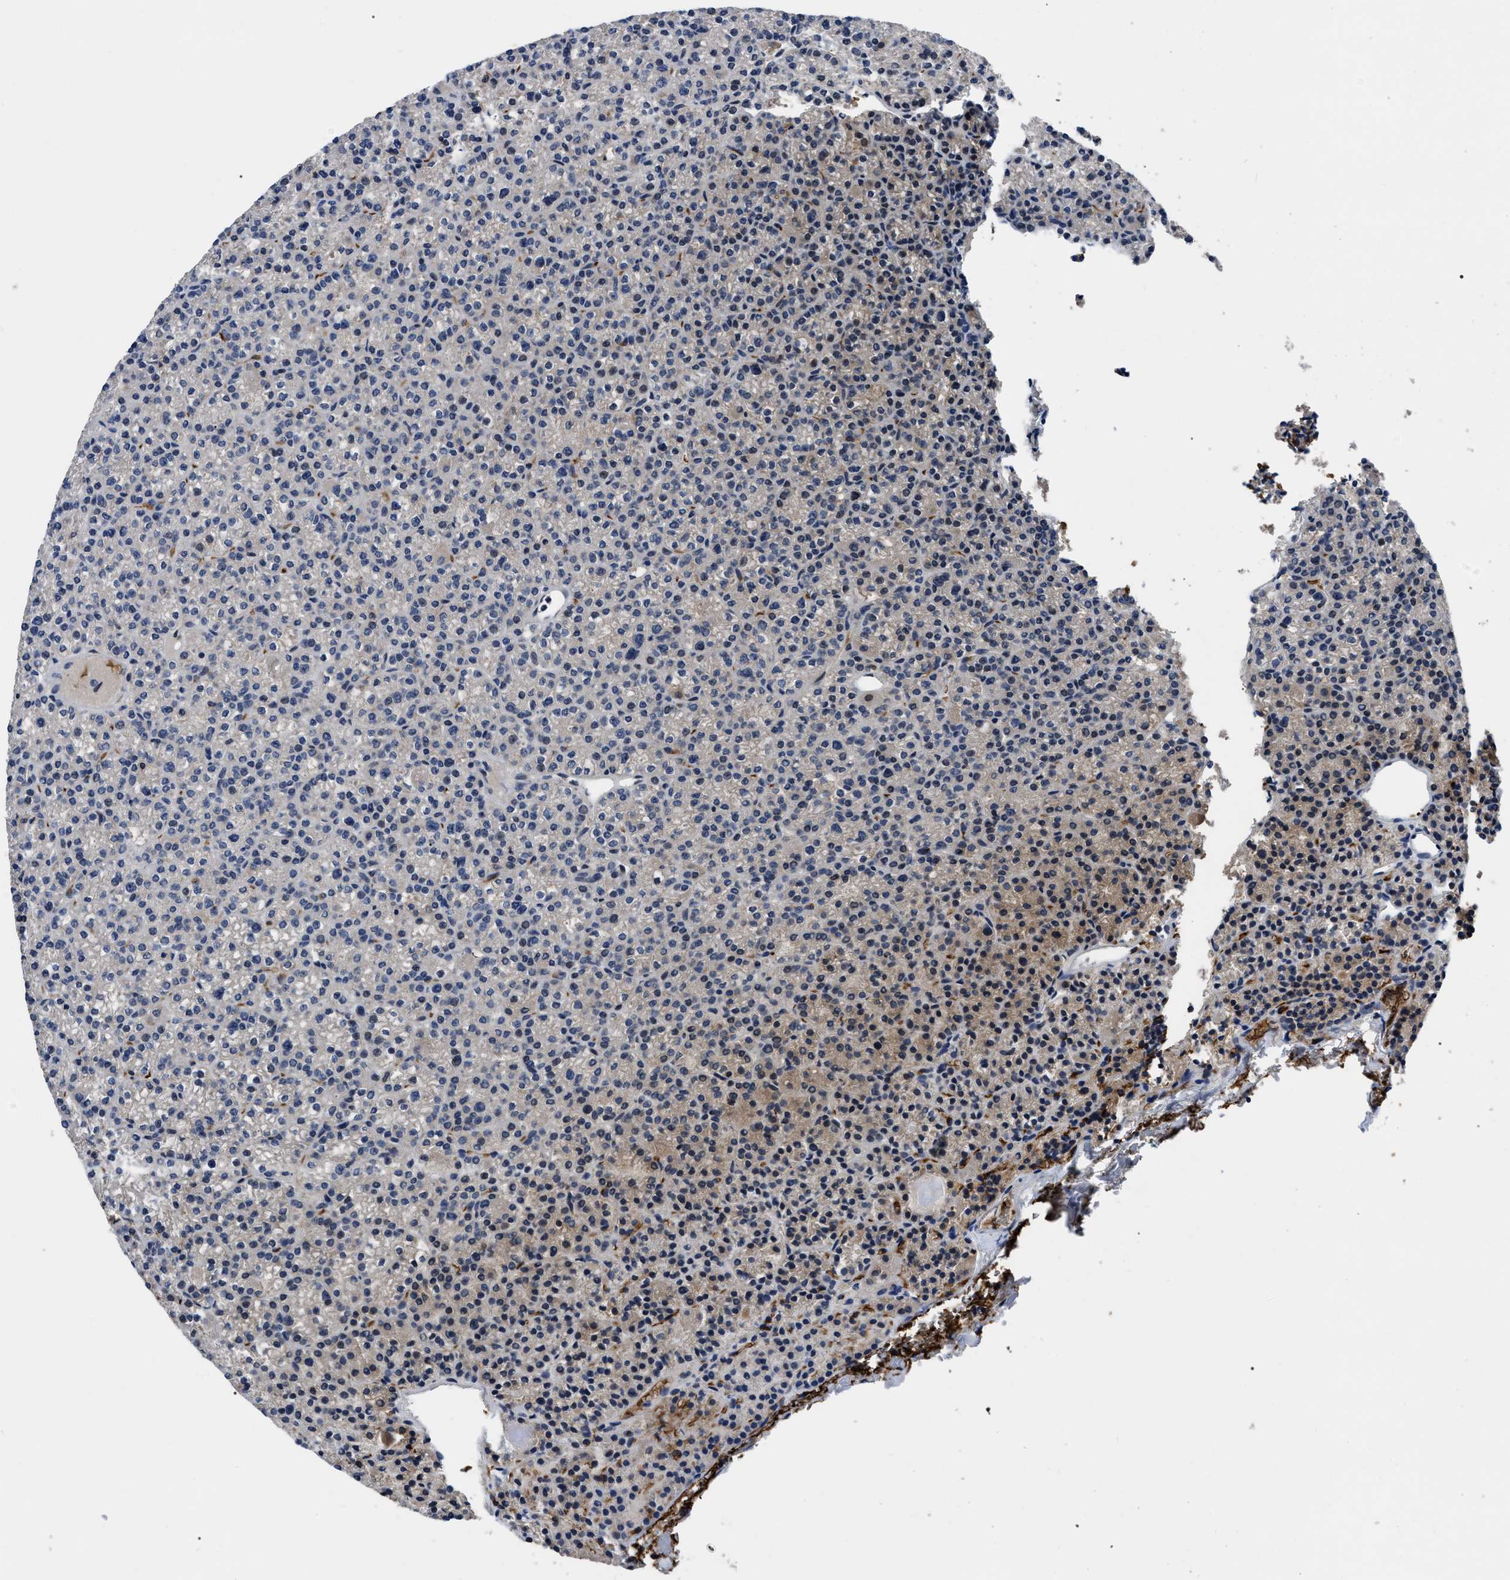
{"staining": {"intensity": "strong", "quantity": "25%-75%", "location": "cytoplasmic/membranous"}, "tissue": "parathyroid gland", "cell_type": "Glandular cells", "image_type": "normal", "snomed": [{"axis": "morphology", "description": "Normal tissue, NOS"}, {"axis": "morphology", "description": "Adenoma, NOS"}, {"axis": "topography", "description": "Parathyroid gland"}], "caption": "Brown immunohistochemical staining in normal human parathyroid gland exhibits strong cytoplasmic/membranous staining in approximately 25%-75% of glandular cells. (IHC, brightfield microscopy, high magnification).", "gene": "GET4", "patient": {"sex": "female", "age": 64}}